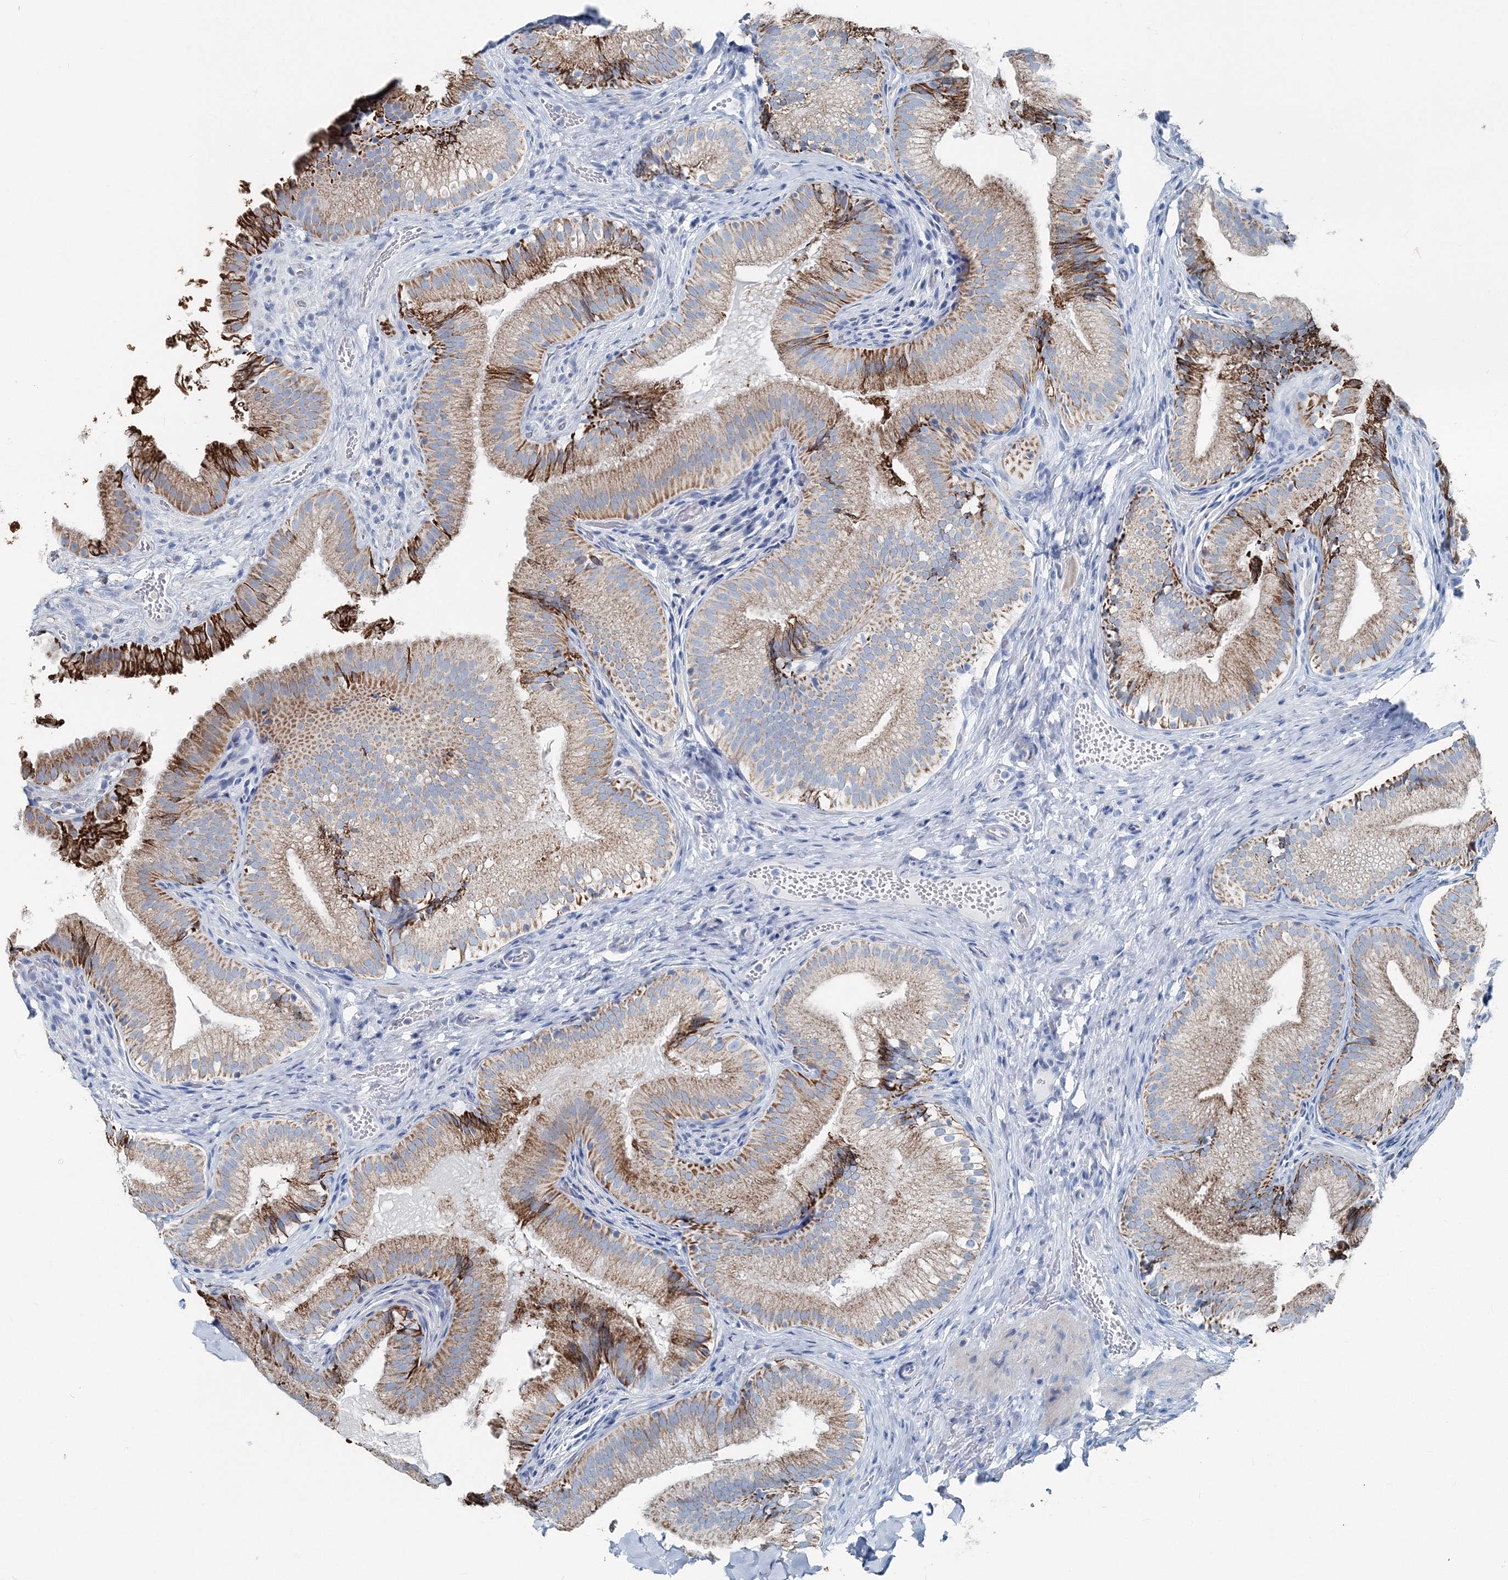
{"staining": {"intensity": "strong", "quantity": "25%-75%", "location": "cytoplasmic/membranous"}, "tissue": "gallbladder", "cell_type": "Glandular cells", "image_type": "normal", "snomed": [{"axis": "morphology", "description": "Normal tissue, NOS"}, {"axis": "topography", "description": "Gallbladder"}], "caption": "A high-resolution image shows immunohistochemistry (IHC) staining of benign gallbladder, which displays strong cytoplasmic/membranous staining in about 25%-75% of glandular cells. The staining is performed using DAB brown chromogen to label protein expression. The nuclei are counter-stained blue using hematoxylin.", "gene": "GABARAPL2", "patient": {"sex": "female", "age": 30}}